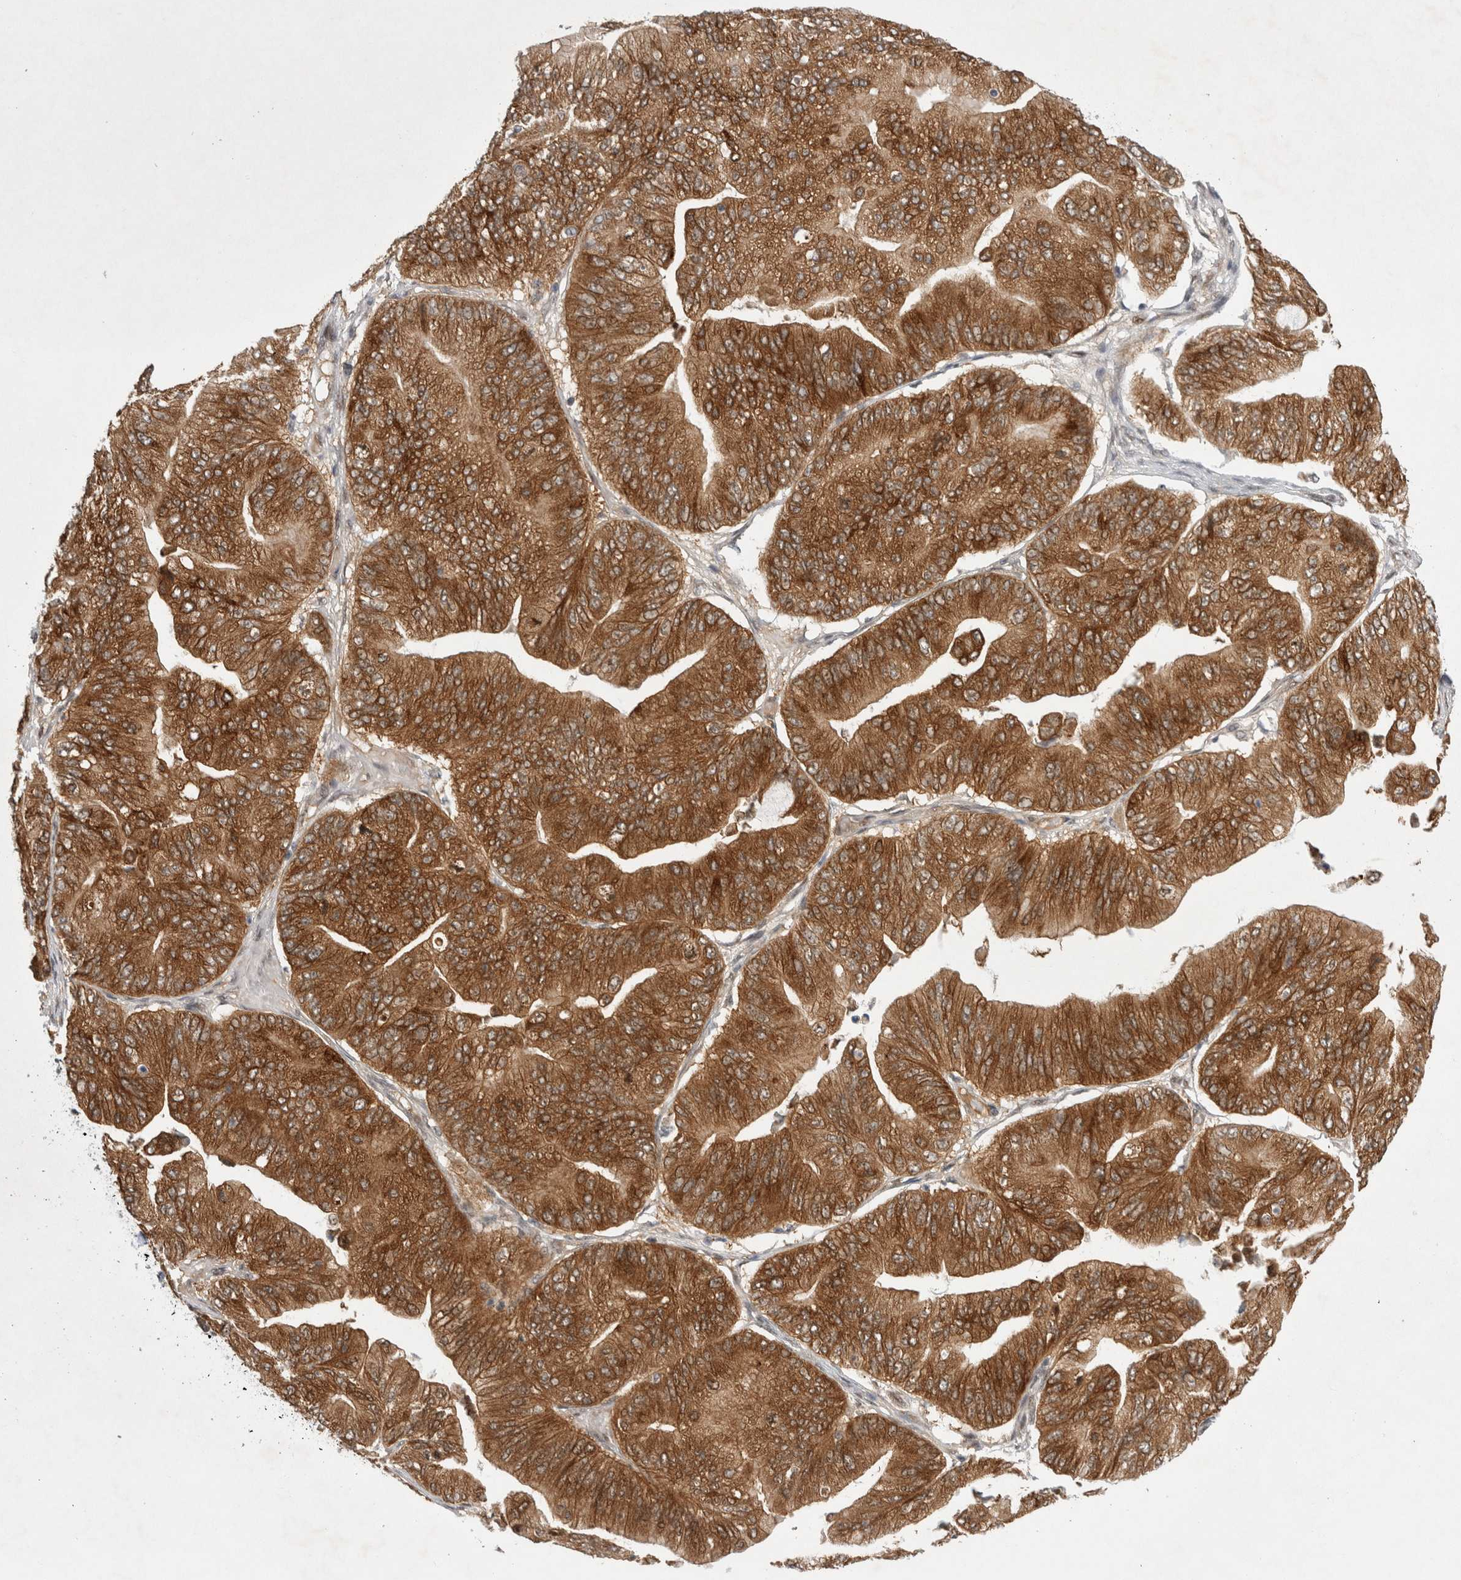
{"staining": {"intensity": "strong", "quantity": ">75%", "location": "cytoplasmic/membranous,nuclear"}, "tissue": "ovarian cancer", "cell_type": "Tumor cells", "image_type": "cancer", "snomed": [{"axis": "morphology", "description": "Cystadenocarcinoma, mucinous, NOS"}, {"axis": "topography", "description": "Ovary"}], "caption": "Immunohistochemistry (IHC) of human ovarian cancer (mucinous cystadenocarcinoma) shows high levels of strong cytoplasmic/membranous and nuclear positivity in approximately >75% of tumor cells.", "gene": "WIPF2", "patient": {"sex": "female", "age": 61}}